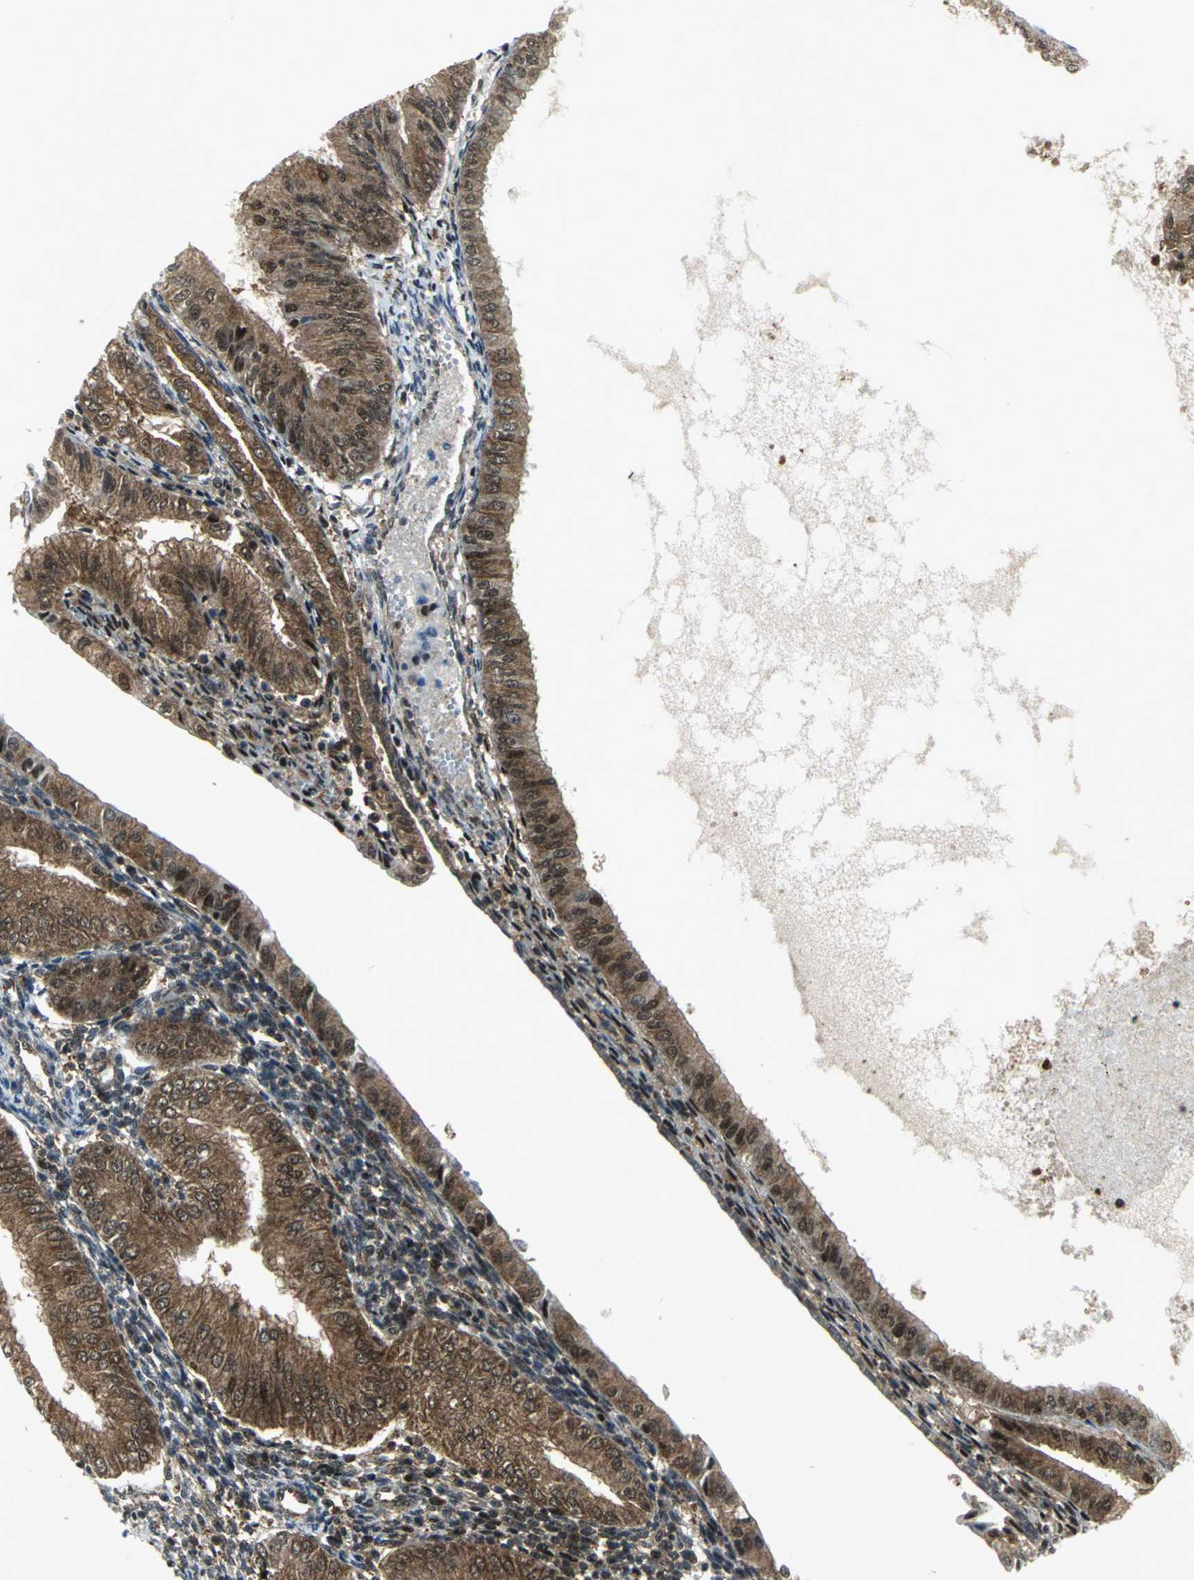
{"staining": {"intensity": "moderate", "quantity": ">75%", "location": "cytoplasmic/membranous,nuclear"}, "tissue": "endometrial cancer", "cell_type": "Tumor cells", "image_type": "cancer", "snomed": [{"axis": "morphology", "description": "Adenocarcinoma, NOS"}, {"axis": "topography", "description": "Endometrium"}], "caption": "Immunohistochemistry staining of endometrial cancer (adenocarcinoma), which displays medium levels of moderate cytoplasmic/membranous and nuclear staining in approximately >75% of tumor cells indicating moderate cytoplasmic/membranous and nuclear protein staining. The staining was performed using DAB (brown) for protein detection and nuclei were counterstained in hematoxylin (blue).", "gene": "PSMA4", "patient": {"sex": "female", "age": 53}}